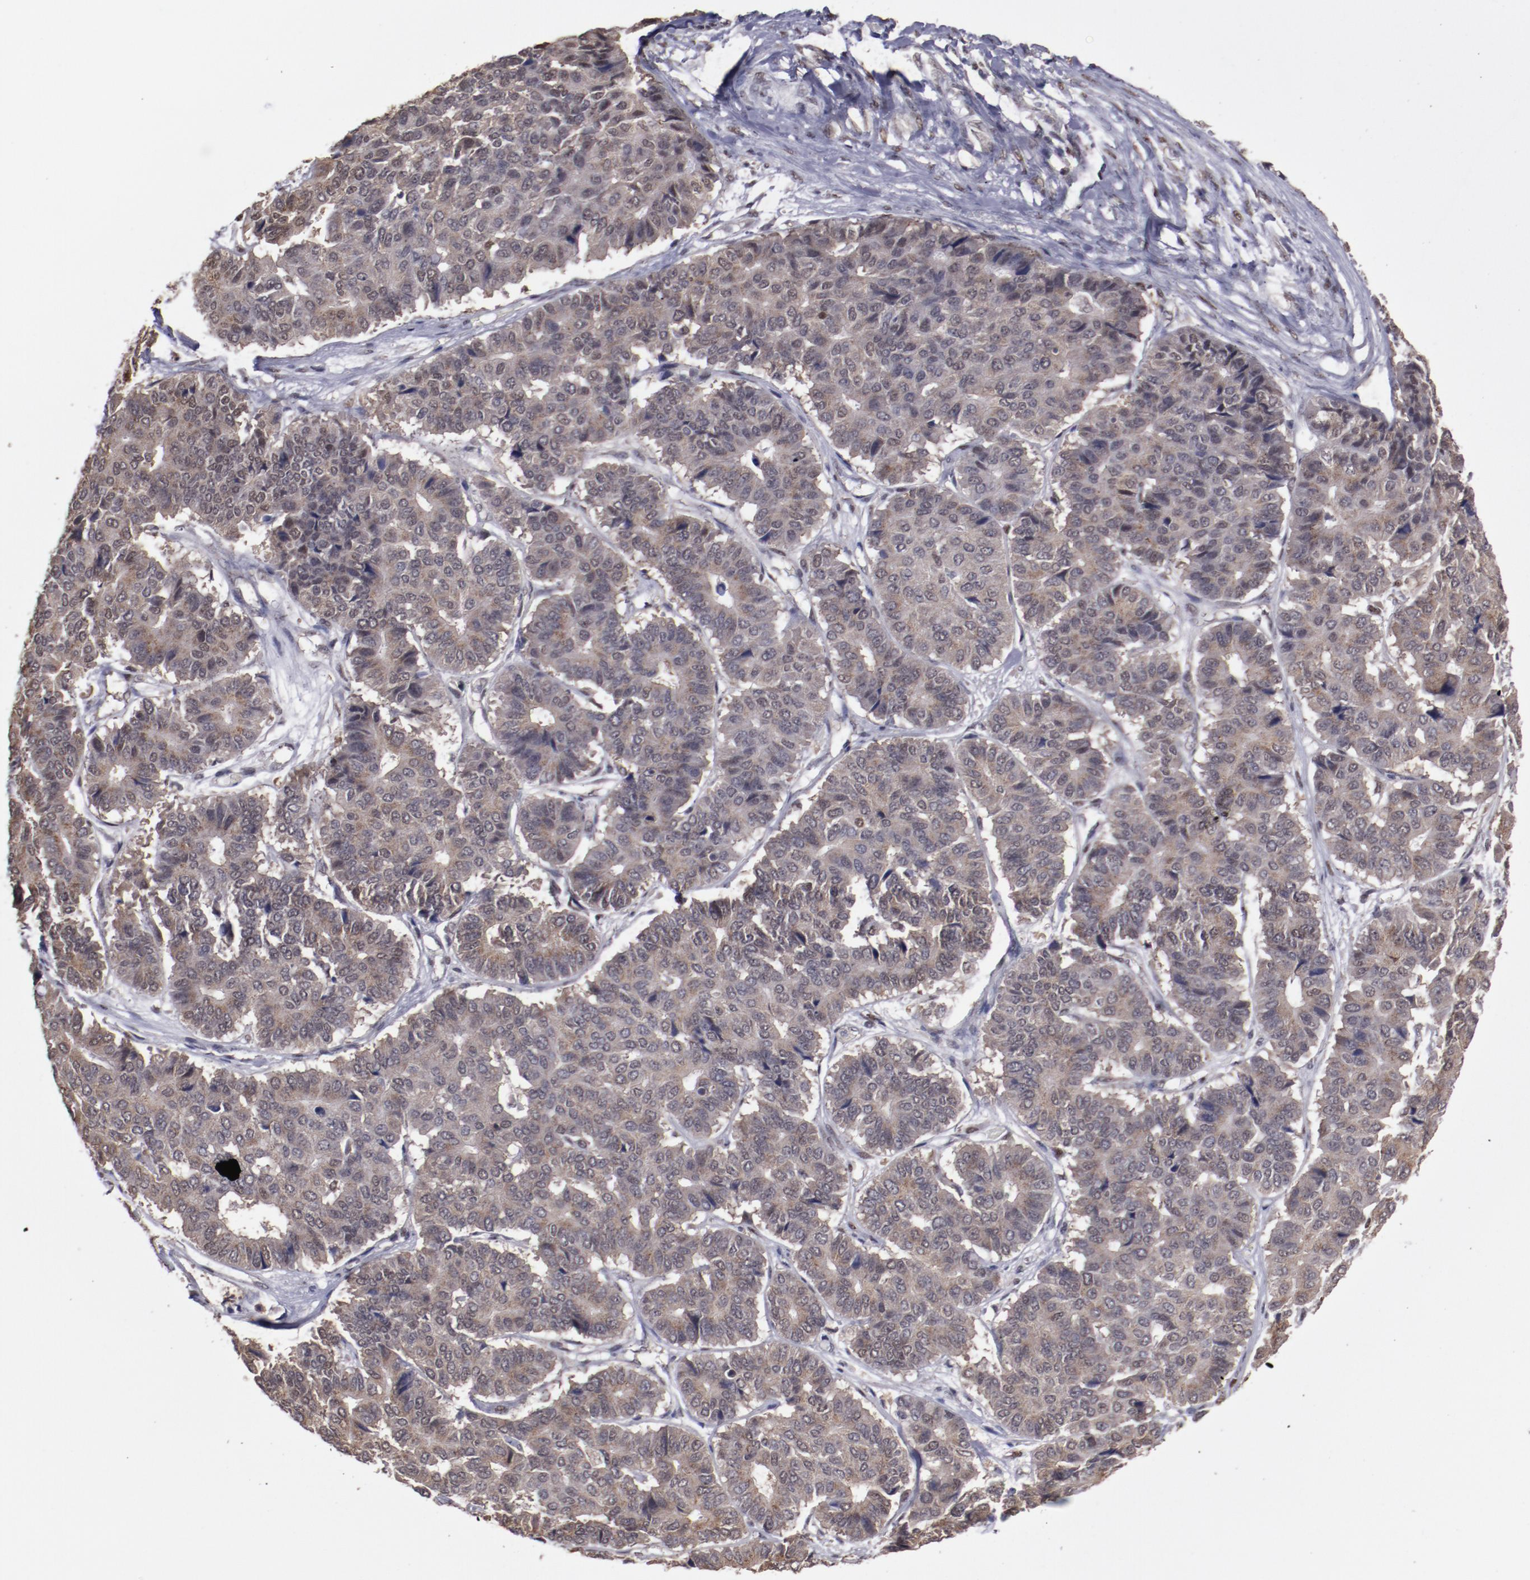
{"staining": {"intensity": "moderate", "quantity": "25%-75%", "location": "cytoplasmic/membranous"}, "tissue": "pancreatic cancer", "cell_type": "Tumor cells", "image_type": "cancer", "snomed": [{"axis": "morphology", "description": "Adenocarcinoma, NOS"}, {"axis": "topography", "description": "Pancreas"}], "caption": "Immunohistochemistry photomicrograph of neoplastic tissue: human pancreatic cancer (adenocarcinoma) stained using immunohistochemistry exhibits medium levels of moderate protein expression localized specifically in the cytoplasmic/membranous of tumor cells, appearing as a cytoplasmic/membranous brown color.", "gene": "ARNT", "patient": {"sex": "male", "age": 50}}